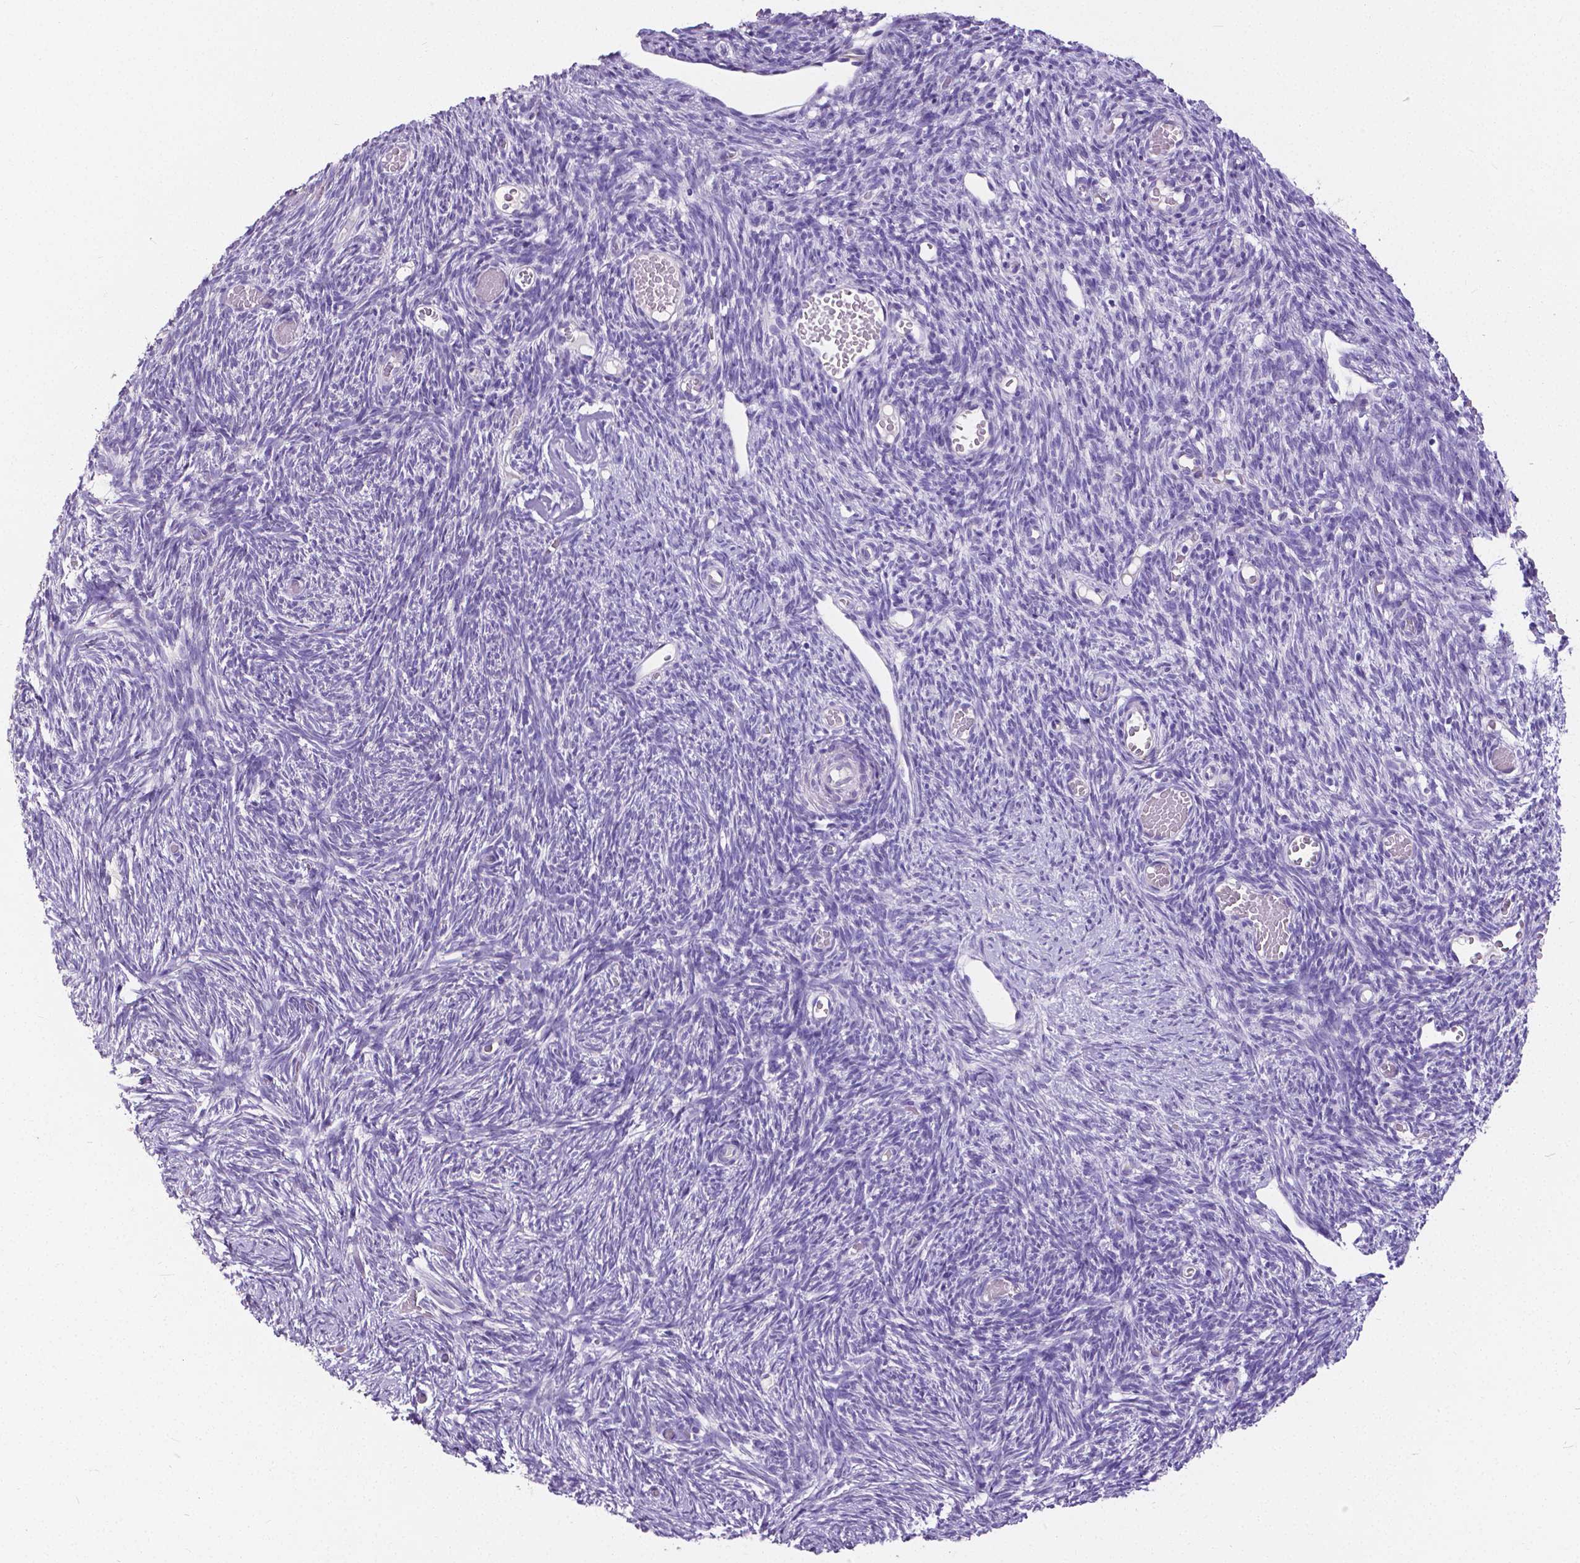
{"staining": {"intensity": "negative", "quantity": "none", "location": "none"}, "tissue": "ovary", "cell_type": "Follicle cells", "image_type": "normal", "snomed": [{"axis": "morphology", "description": "Normal tissue, NOS"}, {"axis": "topography", "description": "Ovary"}], "caption": "IHC of unremarkable ovary exhibits no positivity in follicle cells.", "gene": "OCLN", "patient": {"sex": "female", "age": 39}}